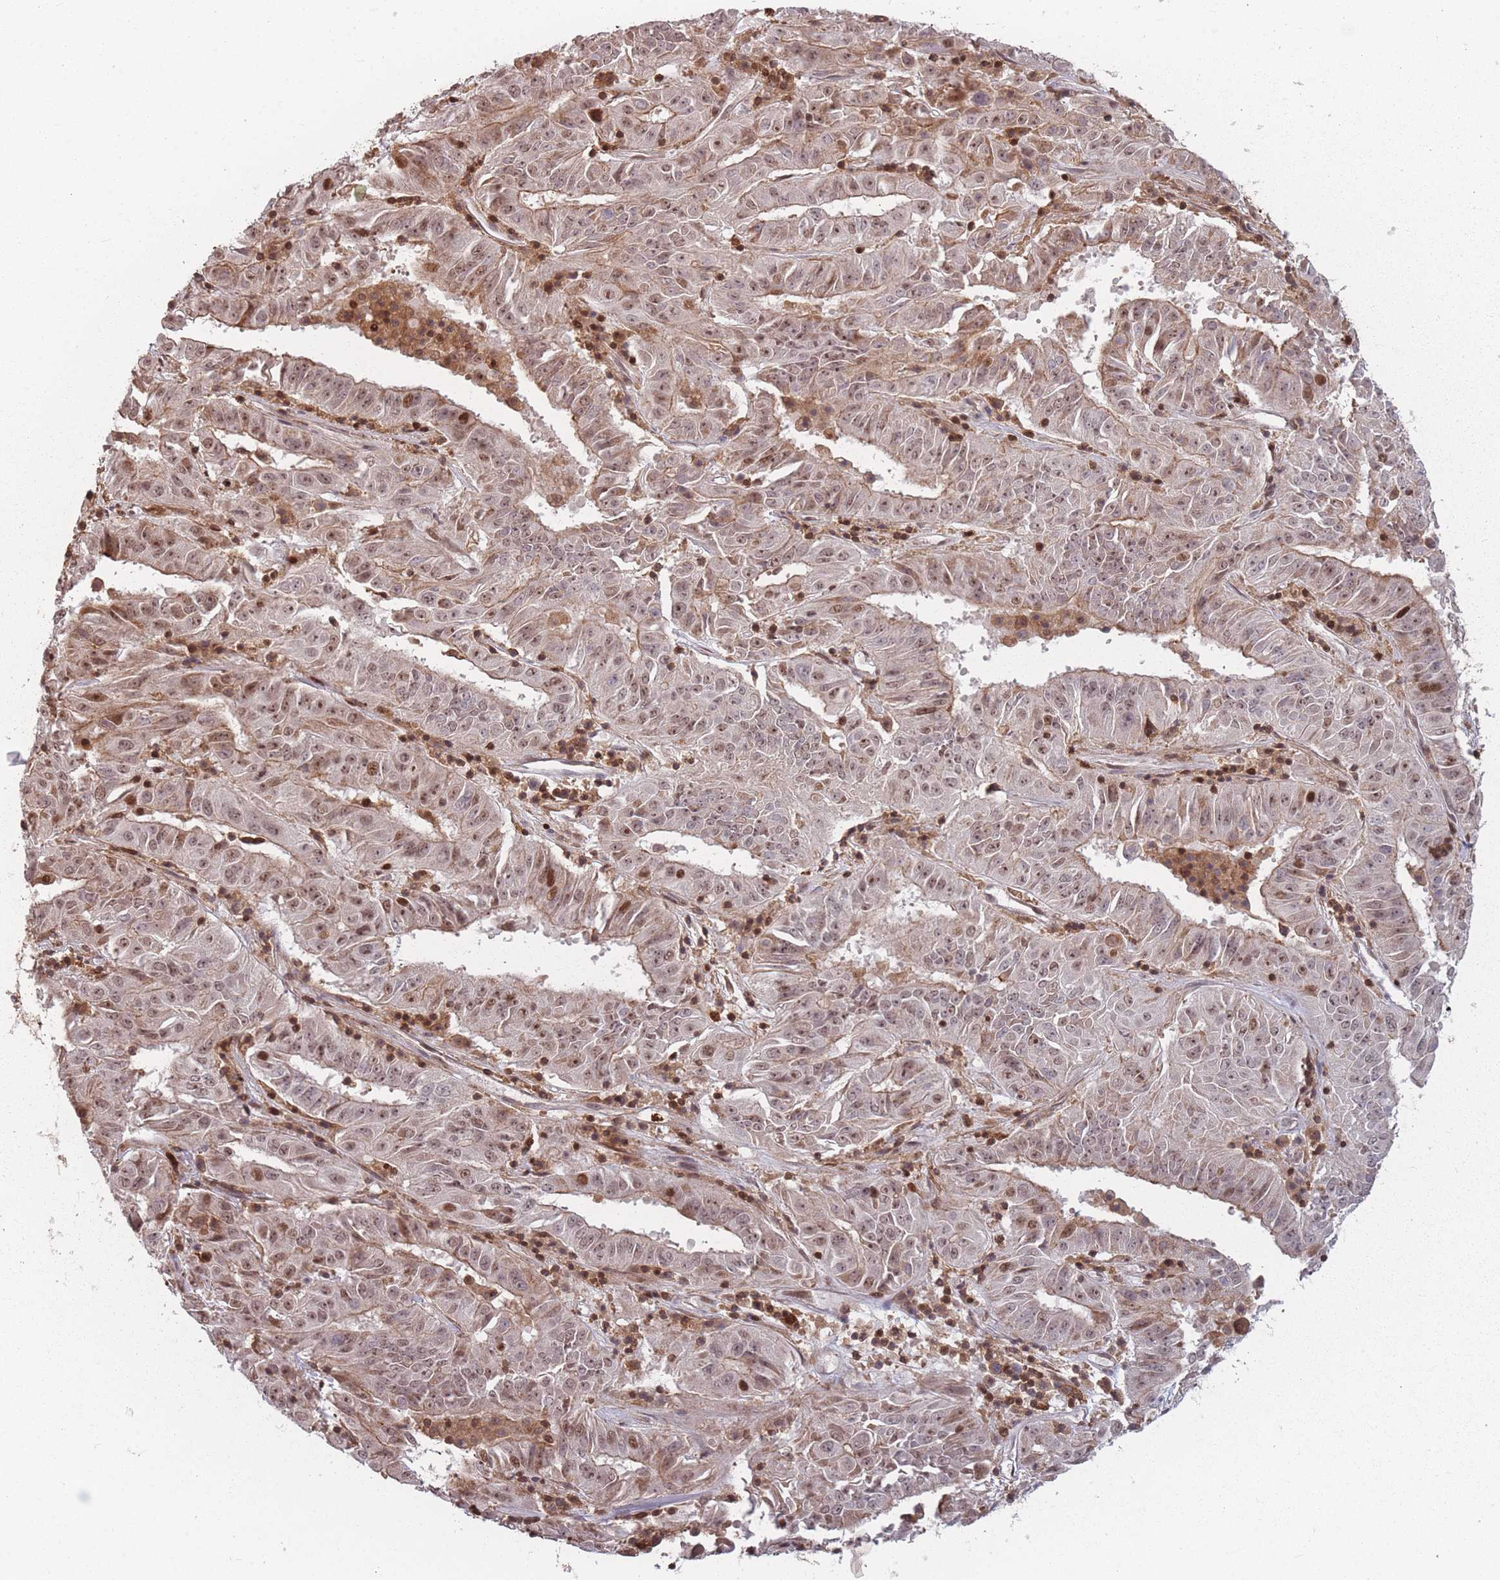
{"staining": {"intensity": "moderate", "quantity": ">75%", "location": "cytoplasmic/membranous,nuclear"}, "tissue": "pancreatic cancer", "cell_type": "Tumor cells", "image_type": "cancer", "snomed": [{"axis": "morphology", "description": "Adenocarcinoma, NOS"}, {"axis": "topography", "description": "Pancreas"}], "caption": "IHC micrograph of adenocarcinoma (pancreatic) stained for a protein (brown), which demonstrates medium levels of moderate cytoplasmic/membranous and nuclear positivity in approximately >75% of tumor cells.", "gene": "WDR55", "patient": {"sex": "male", "age": 63}}